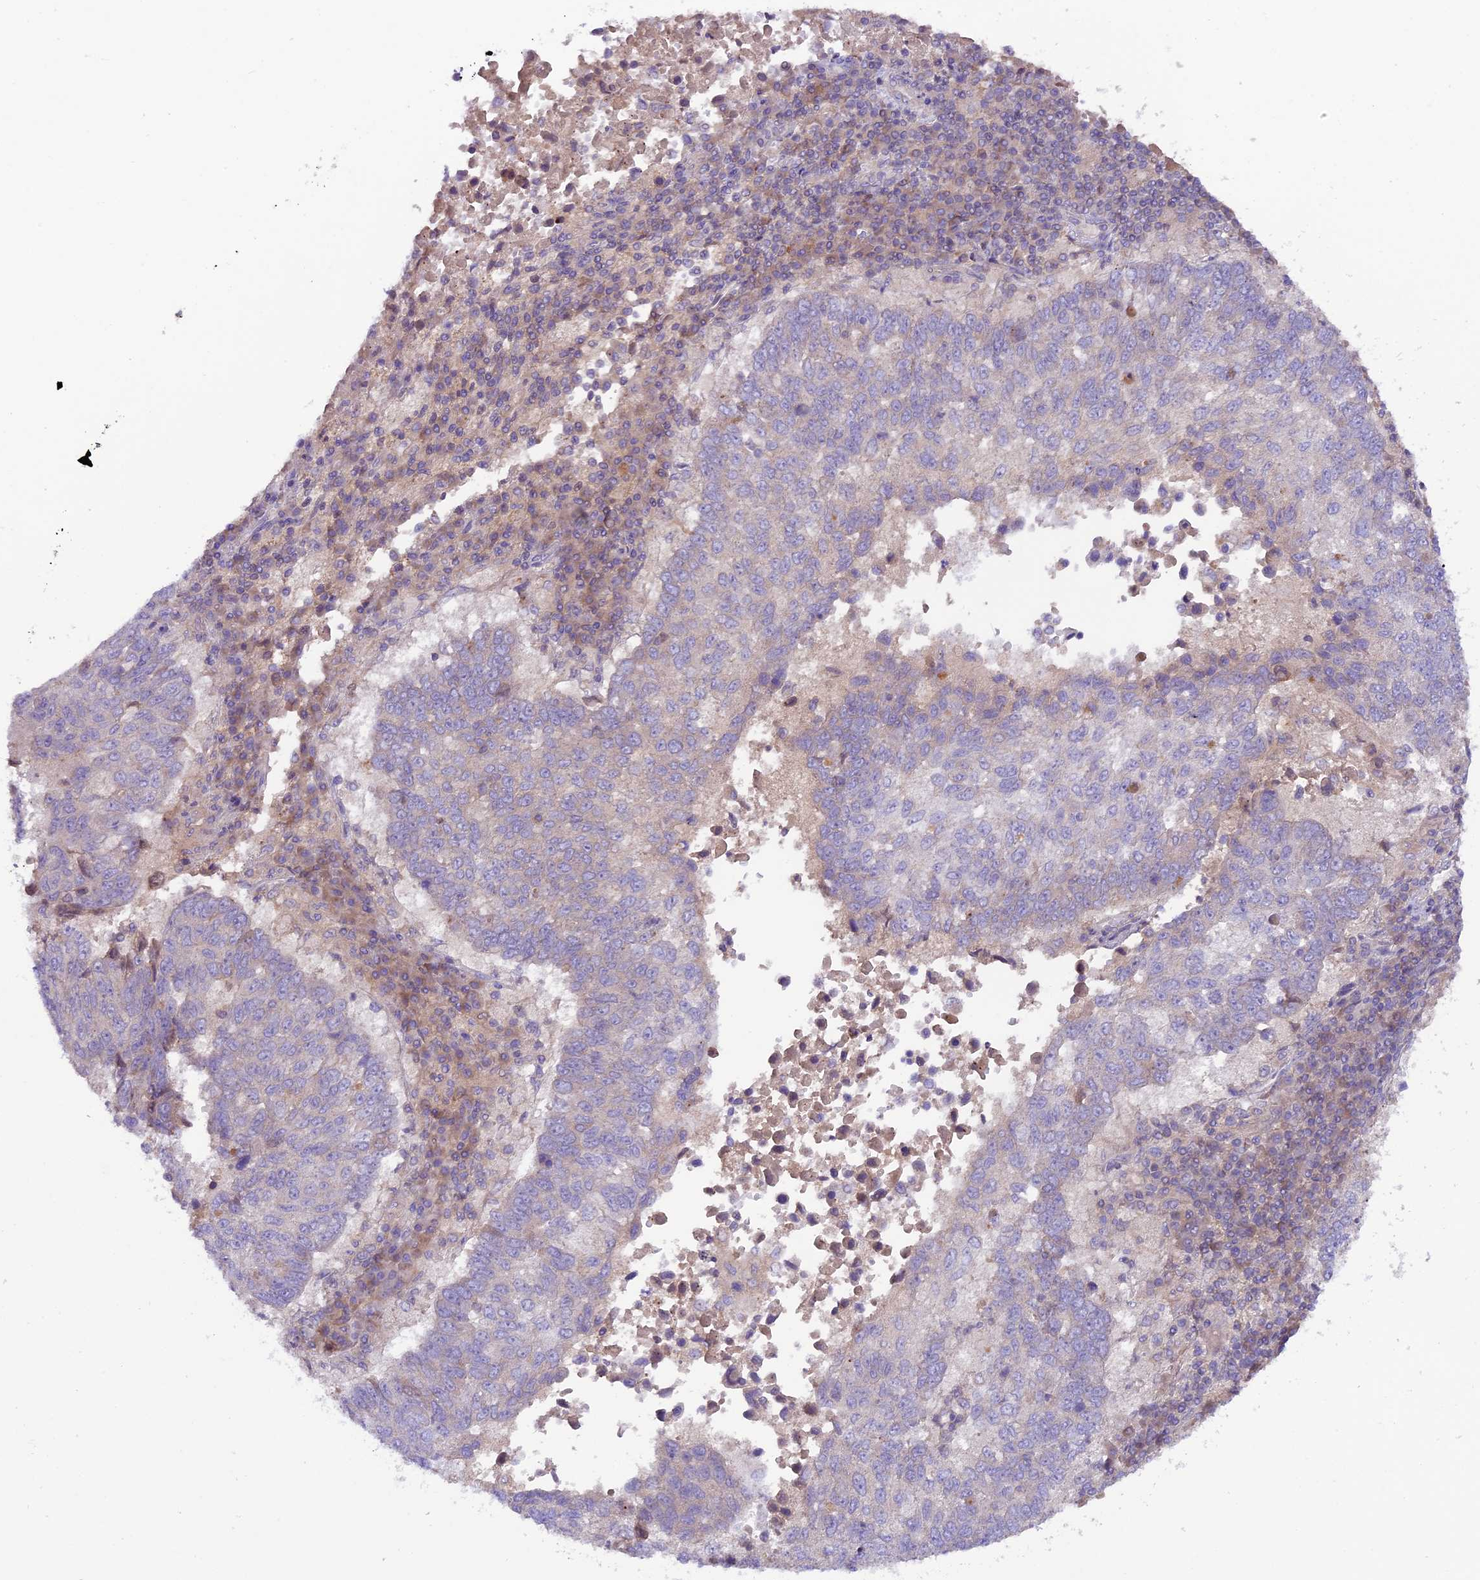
{"staining": {"intensity": "negative", "quantity": "none", "location": "none"}, "tissue": "lung cancer", "cell_type": "Tumor cells", "image_type": "cancer", "snomed": [{"axis": "morphology", "description": "Squamous cell carcinoma, NOS"}, {"axis": "topography", "description": "Lung"}], "caption": "A photomicrograph of human lung cancer (squamous cell carcinoma) is negative for staining in tumor cells.", "gene": "COG8", "patient": {"sex": "male", "age": 73}}